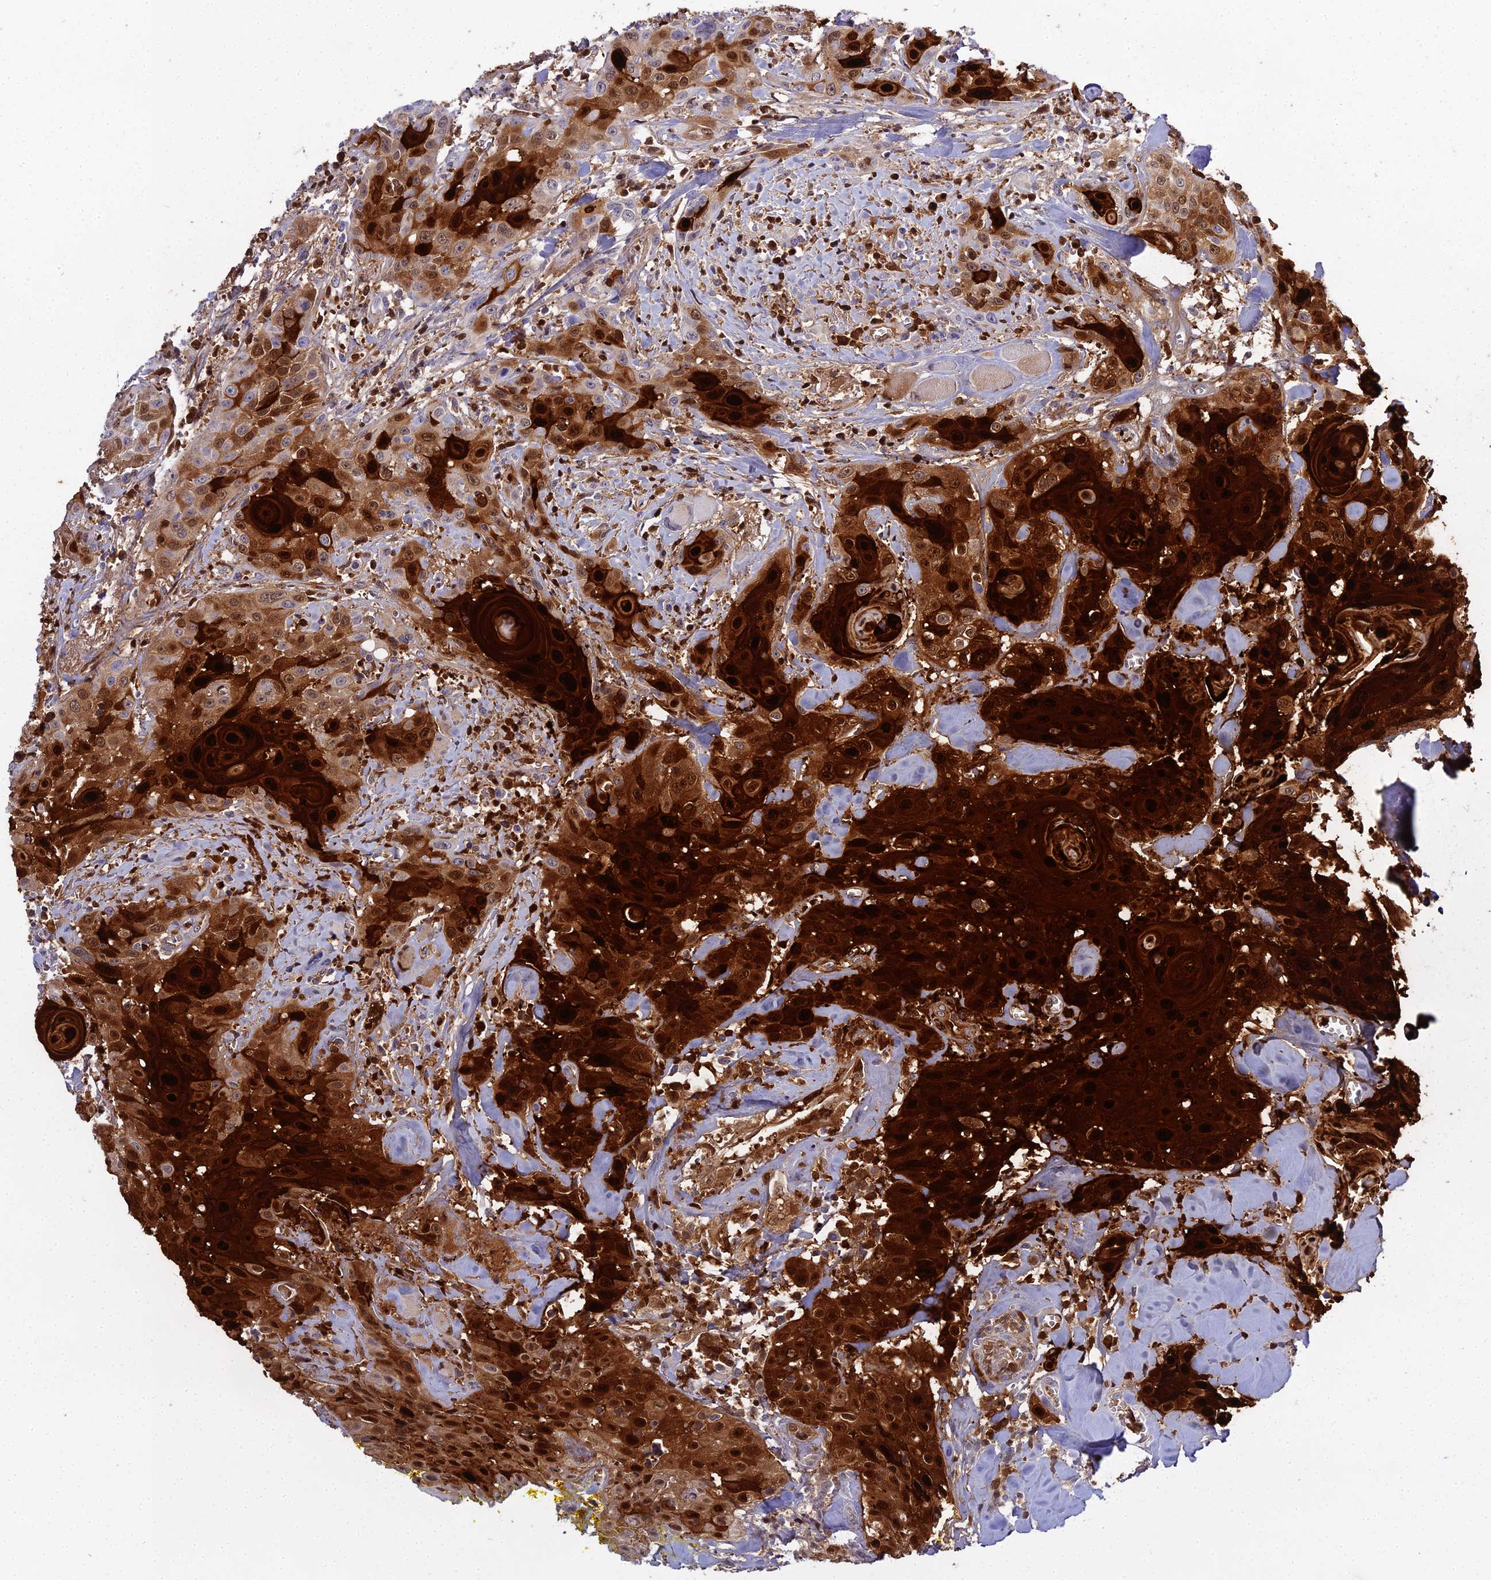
{"staining": {"intensity": "strong", "quantity": "25%-75%", "location": "cytoplasmic/membranous,nuclear"}, "tissue": "head and neck cancer", "cell_type": "Tumor cells", "image_type": "cancer", "snomed": [{"axis": "morphology", "description": "Squamous cell carcinoma, NOS"}, {"axis": "topography", "description": "Oral tissue"}, {"axis": "topography", "description": "Head-Neck"}], "caption": "This is a photomicrograph of immunohistochemistry (IHC) staining of head and neck squamous cell carcinoma, which shows strong positivity in the cytoplasmic/membranous and nuclear of tumor cells.", "gene": "S100A7", "patient": {"sex": "female", "age": 82}}